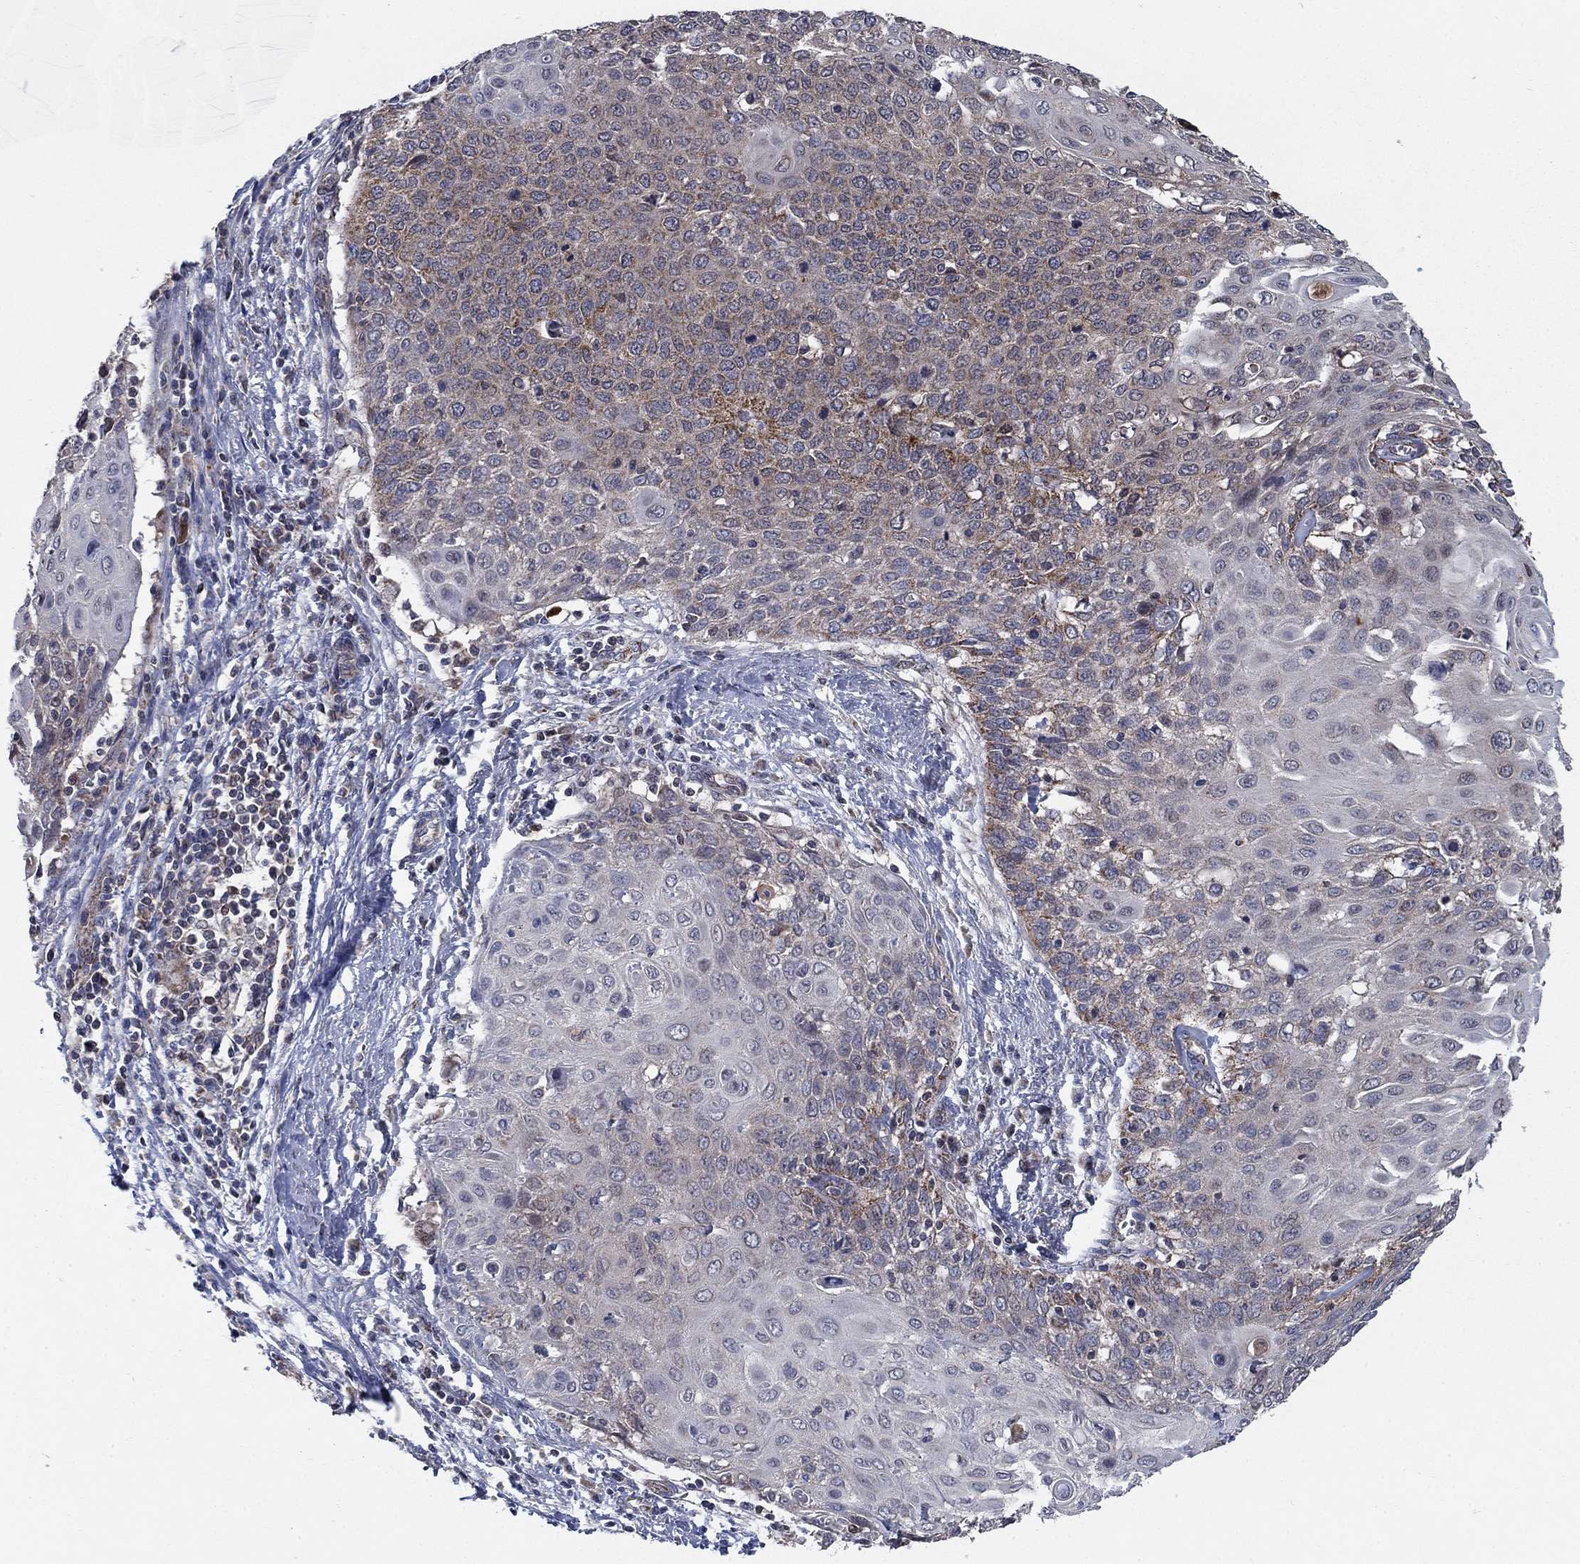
{"staining": {"intensity": "negative", "quantity": "none", "location": "none"}, "tissue": "cervical cancer", "cell_type": "Tumor cells", "image_type": "cancer", "snomed": [{"axis": "morphology", "description": "Squamous cell carcinoma, NOS"}, {"axis": "topography", "description": "Cervix"}], "caption": "This photomicrograph is of cervical squamous cell carcinoma stained with IHC to label a protein in brown with the nuclei are counter-stained blue. There is no positivity in tumor cells. The staining was performed using DAB to visualize the protein expression in brown, while the nuclei were stained in blue with hematoxylin (Magnification: 20x).", "gene": "NME7", "patient": {"sex": "female", "age": 39}}